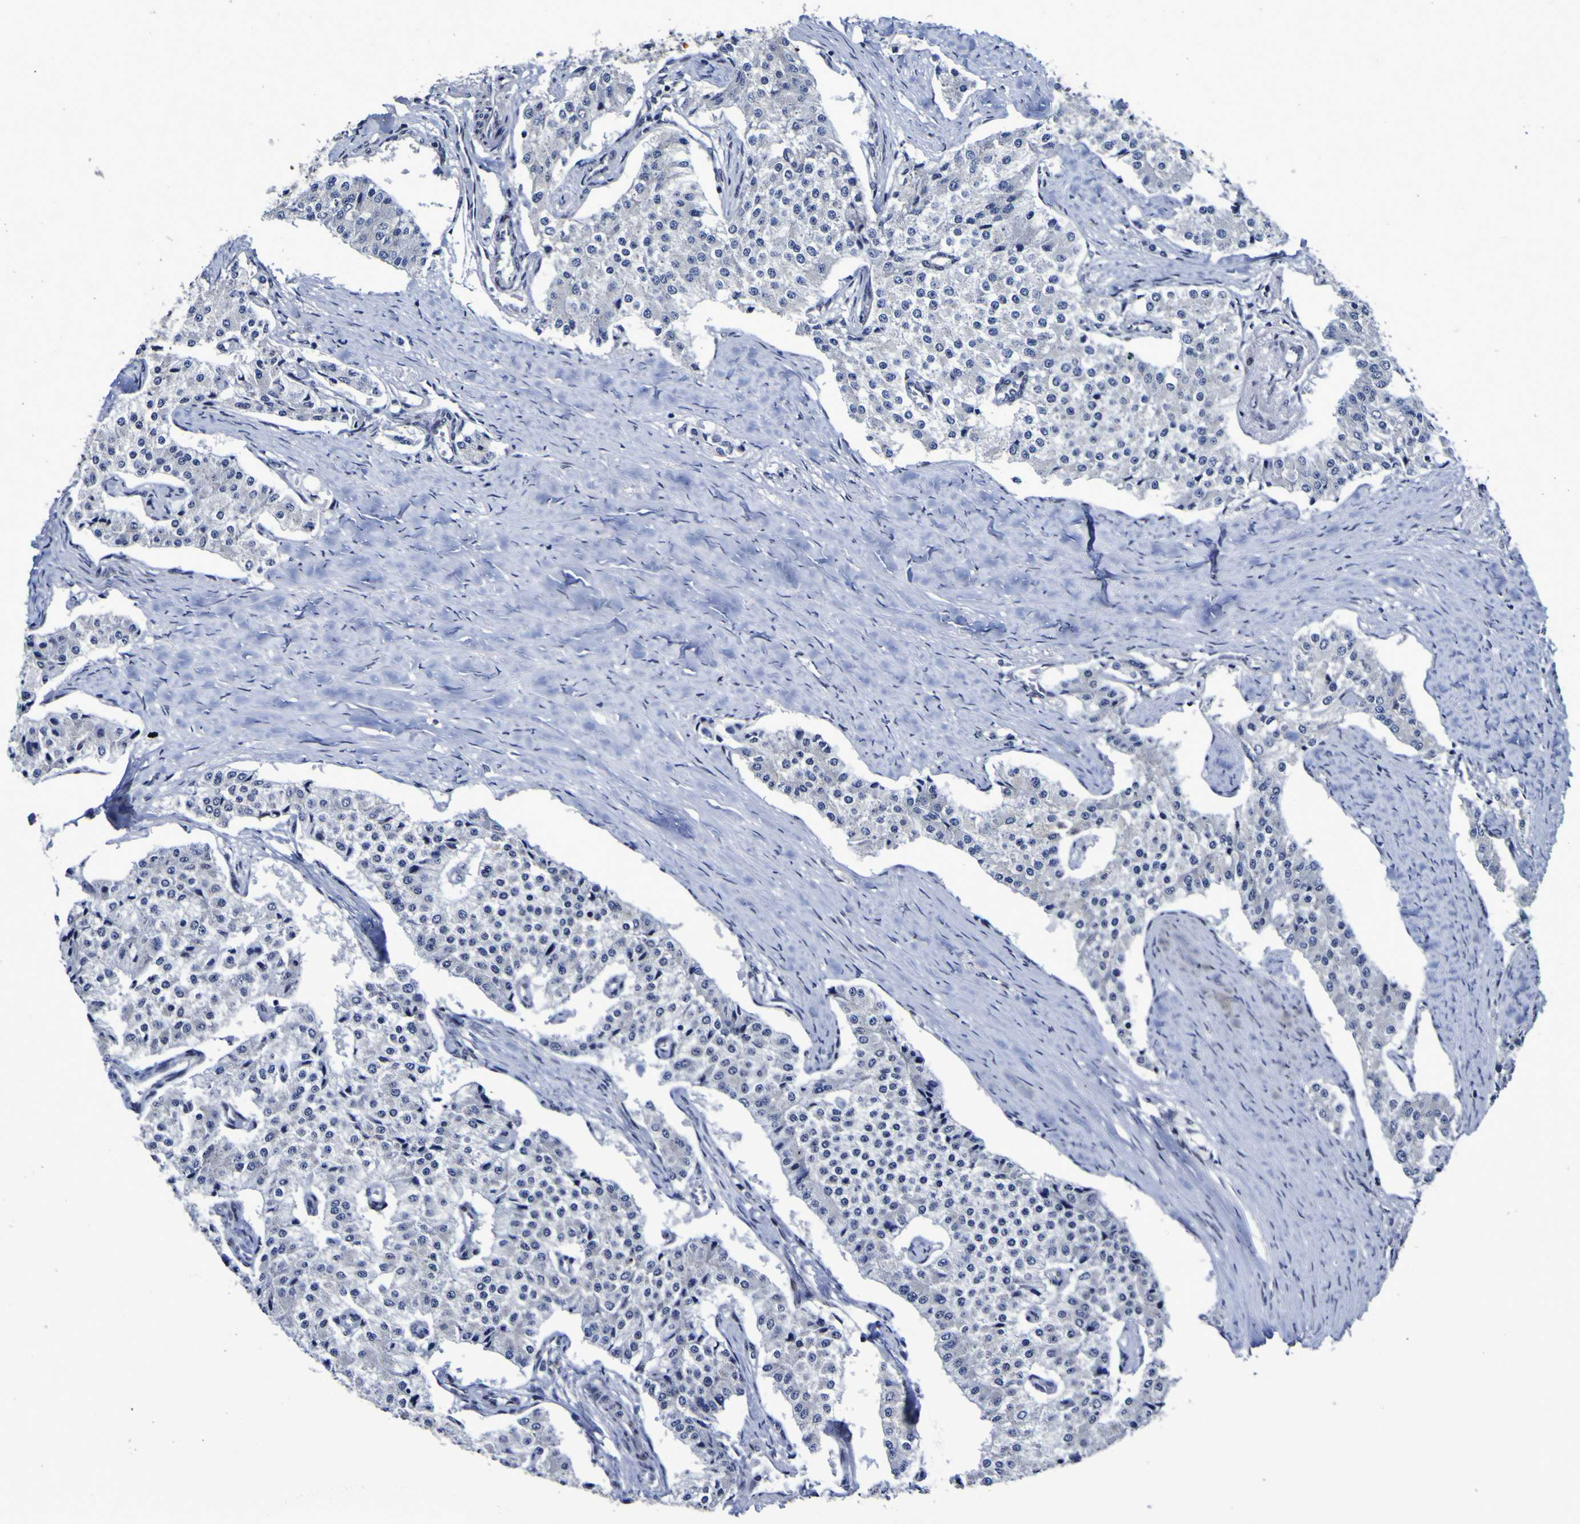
{"staining": {"intensity": "negative", "quantity": "none", "location": "none"}, "tissue": "carcinoid", "cell_type": "Tumor cells", "image_type": "cancer", "snomed": [{"axis": "morphology", "description": "Carcinoid, malignant, NOS"}, {"axis": "topography", "description": "Colon"}], "caption": "Malignant carcinoid stained for a protein using immunohistochemistry shows no expression tumor cells.", "gene": "MBD3", "patient": {"sex": "female", "age": 52}}